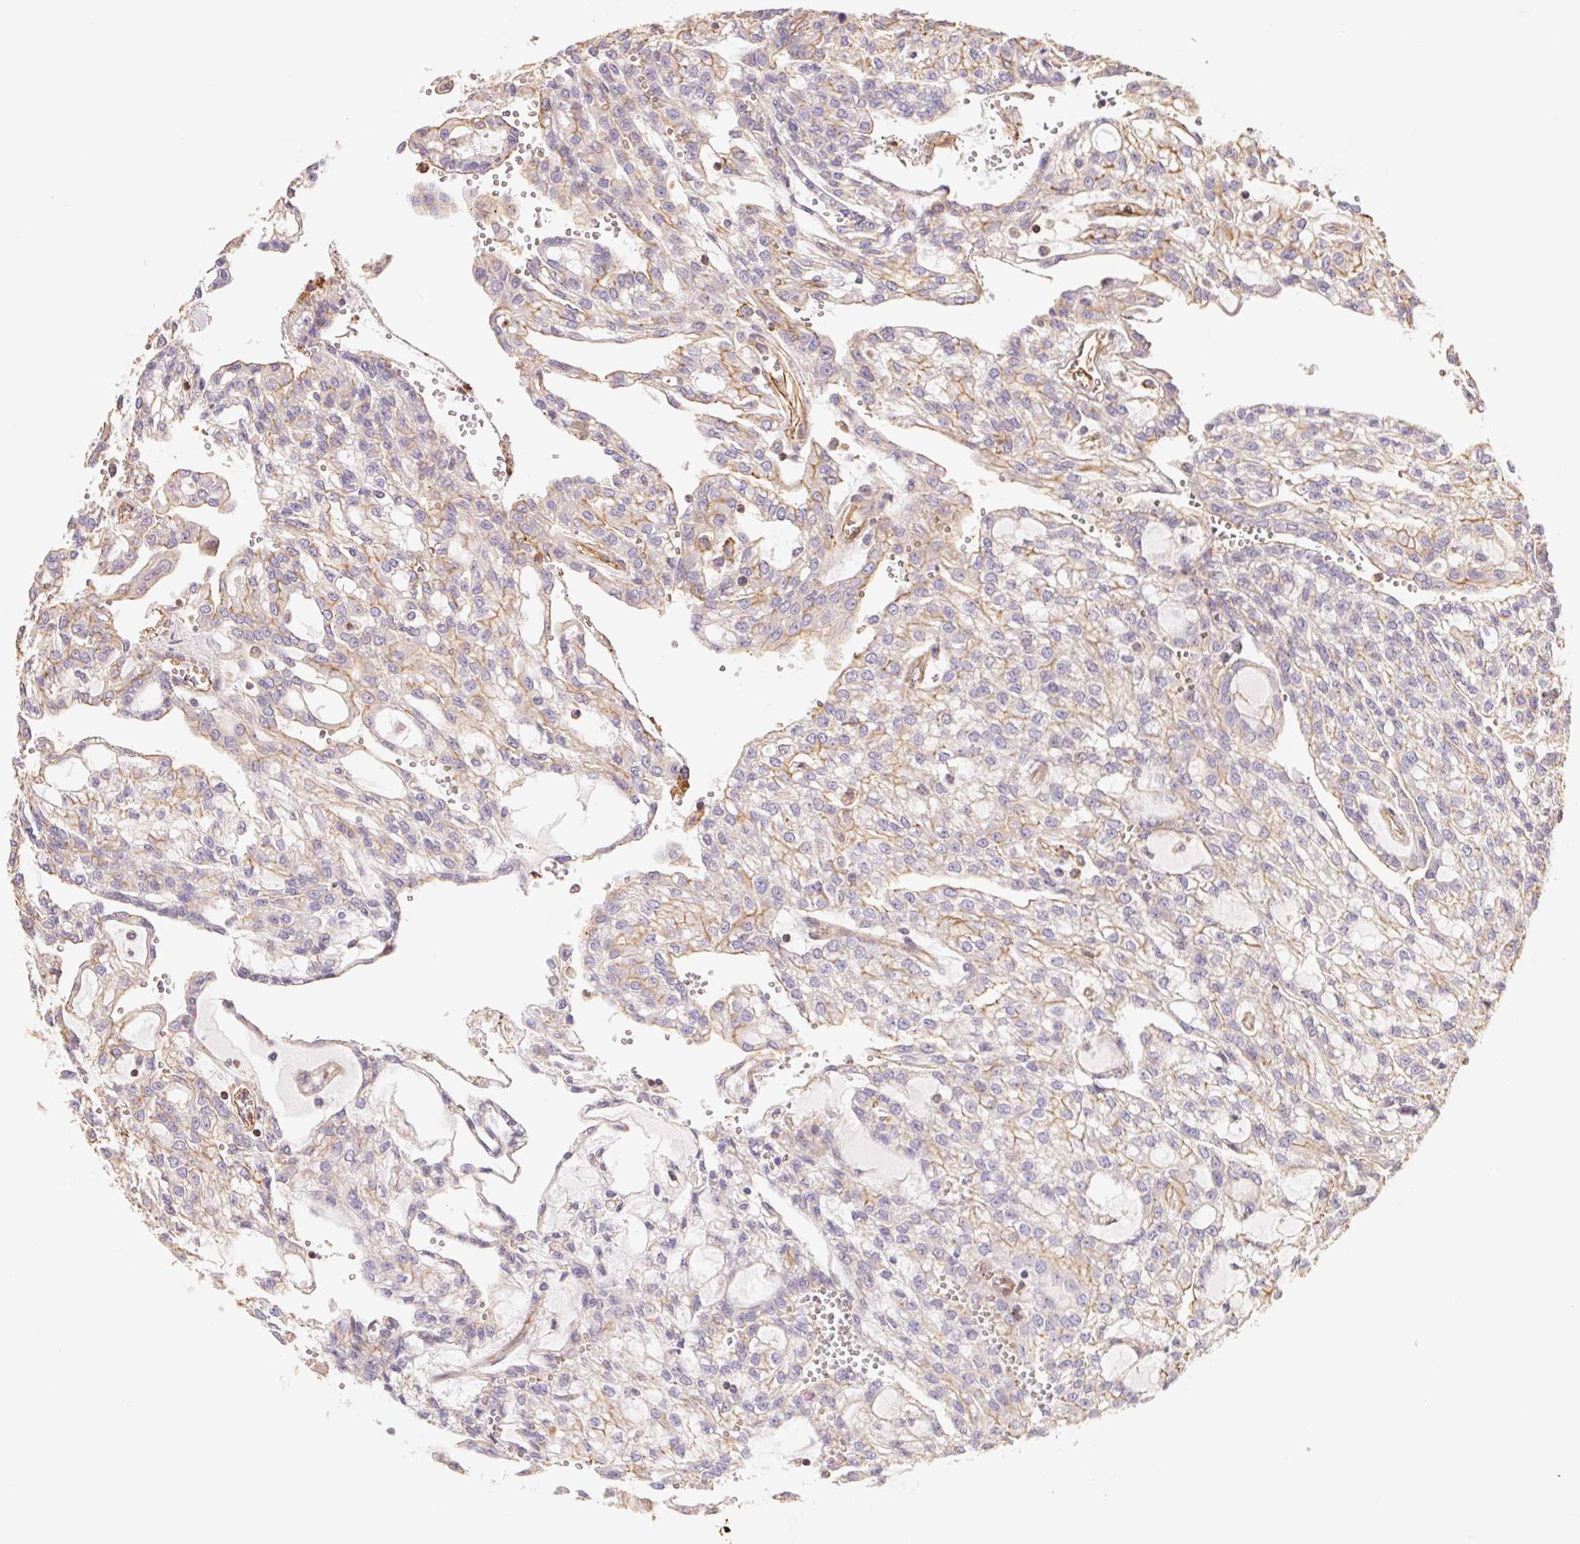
{"staining": {"intensity": "weak", "quantity": "<25%", "location": "cytoplasmic/membranous"}, "tissue": "renal cancer", "cell_type": "Tumor cells", "image_type": "cancer", "snomed": [{"axis": "morphology", "description": "Adenocarcinoma, NOS"}, {"axis": "topography", "description": "Kidney"}], "caption": "A high-resolution image shows immunohistochemistry (IHC) staining of renal cancer (adenocarcinoma), which demonstrates no significant positivity in tumor cells.", "gene": "FRAS1", "patient": {"sex": "male", "age": 63}}